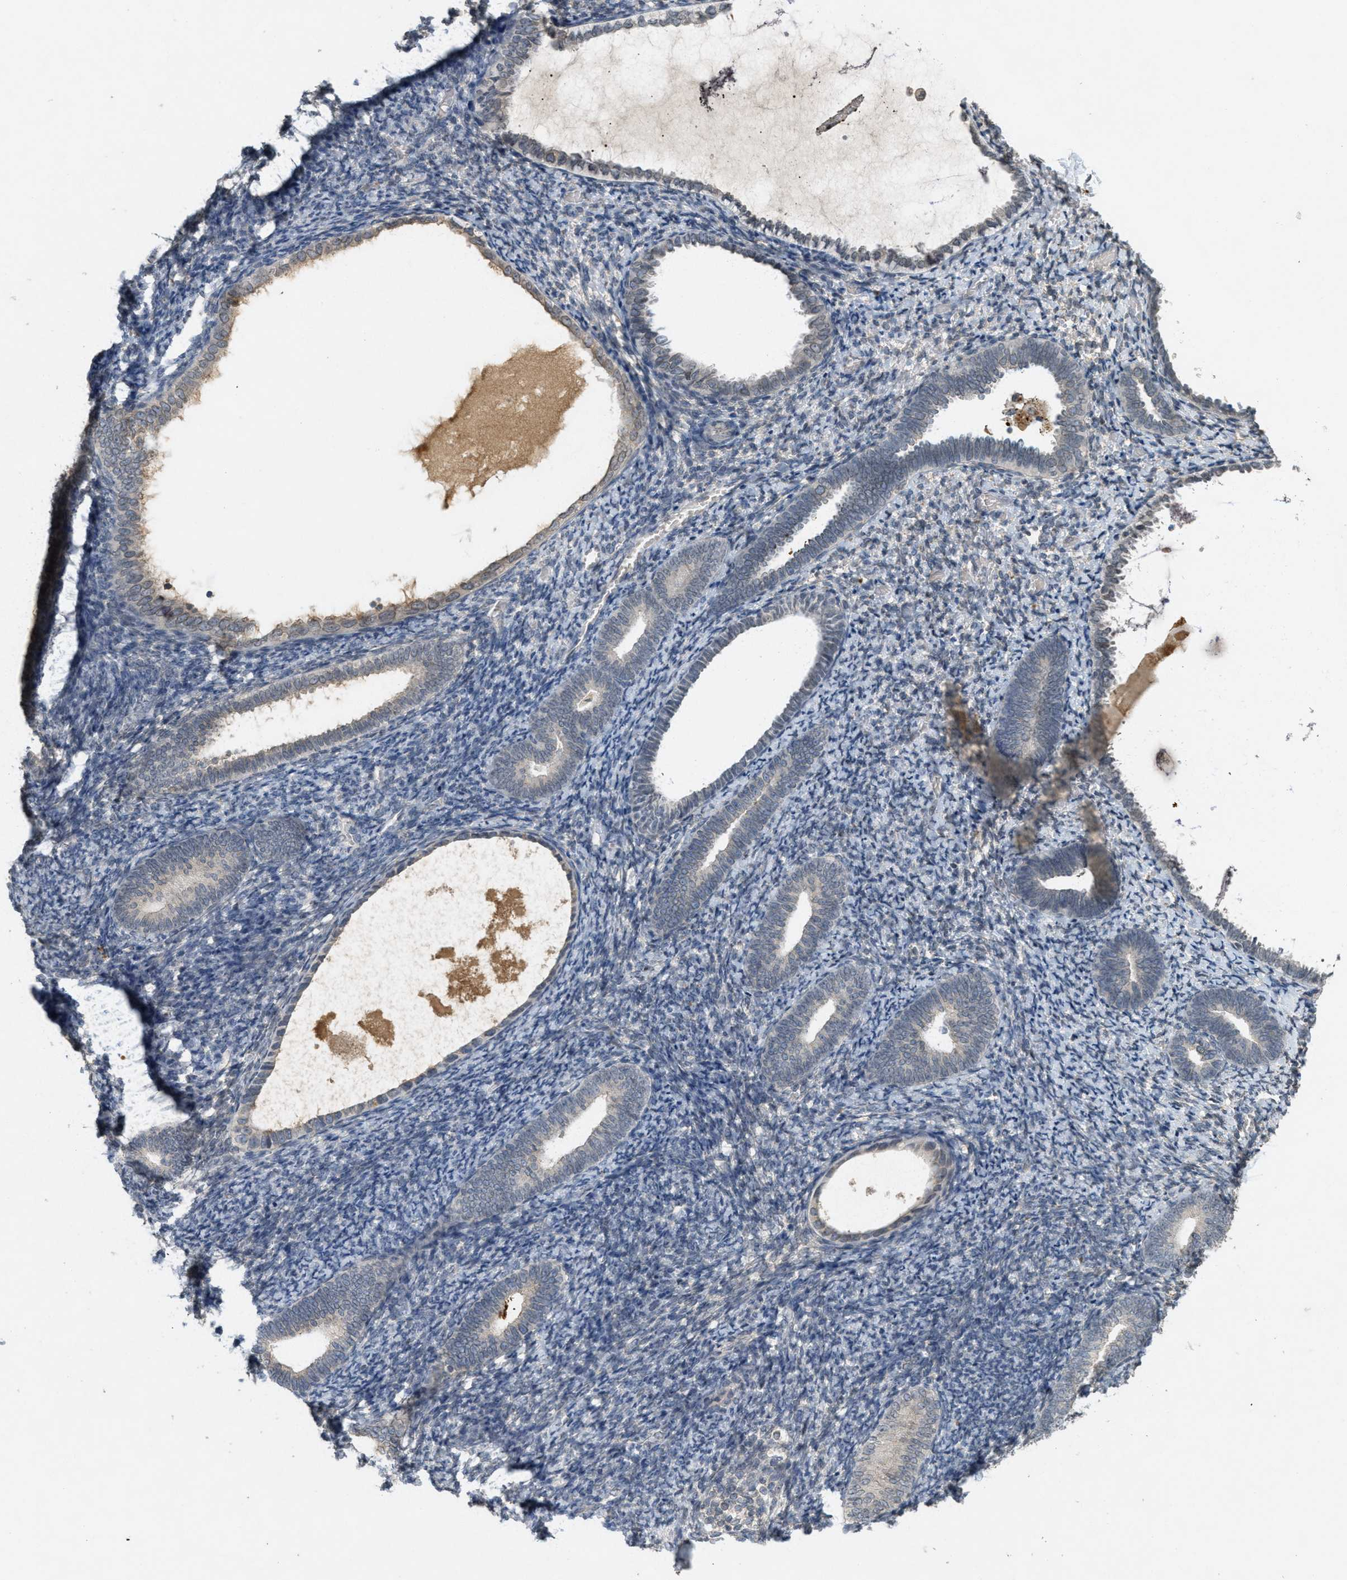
{"staining": {"intensity": "negative", "quantity": "none", "location": "none"}, "tissue": "endometrium", "cell_type": "Cells in endometrial stroma", "image_type": "normal", "snomed": [{"axis": "morphology", "description": "Normal tissue, NOS"}, {"axis": "topography", "description": "Endometrium"}], "caption": "An immunohistochemistry photomicrograph of benign endometrium is shown. There is no staining in cells in endometrial stroma of endometrium.", "gene": "ABHD6", "patient": {"sex": "female", "age": 66}}